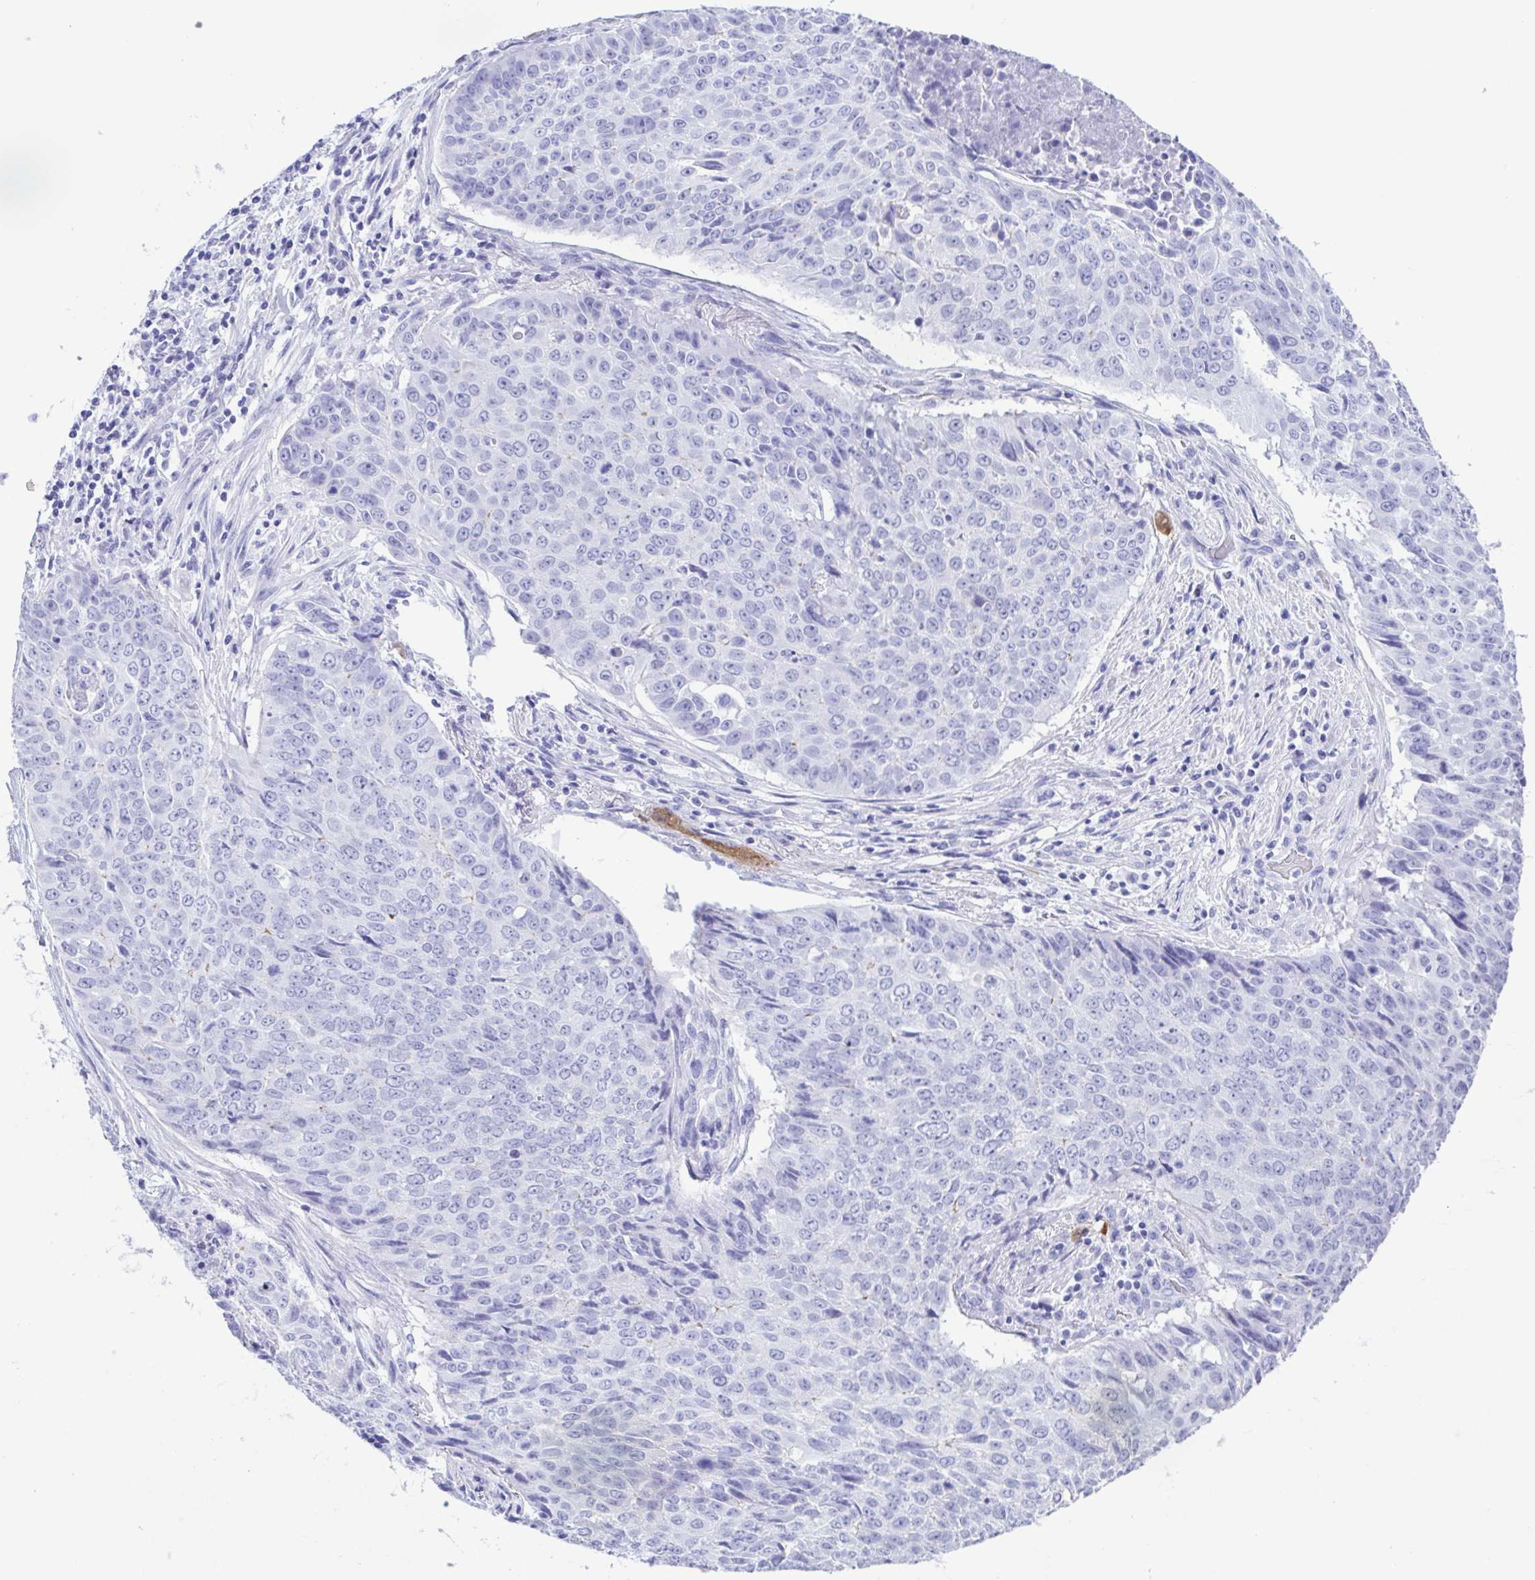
{"staining": {"intensity": "negative", "quantity": "none", "location": "none"}, "tissue": "lung cancer", "cell_type": "Tumor cells", "image_type": "cancer", "snomed": [{"axis": "morphology", "description": "Normal tissue, NOS"}, {"axis": "morphology", "description": "Squamous cell carcinoma, NOS"}, {"axis": "topography", "description": "Bronchus"}, {"axis": "topography", "description": "Lung"}], "caption": "The histopathology image reveals no significant staining in tumor cells of lung squamous cell carcinoma.", "gene": "TSPY2", "patient": {"sex": "male", "age": 64}}